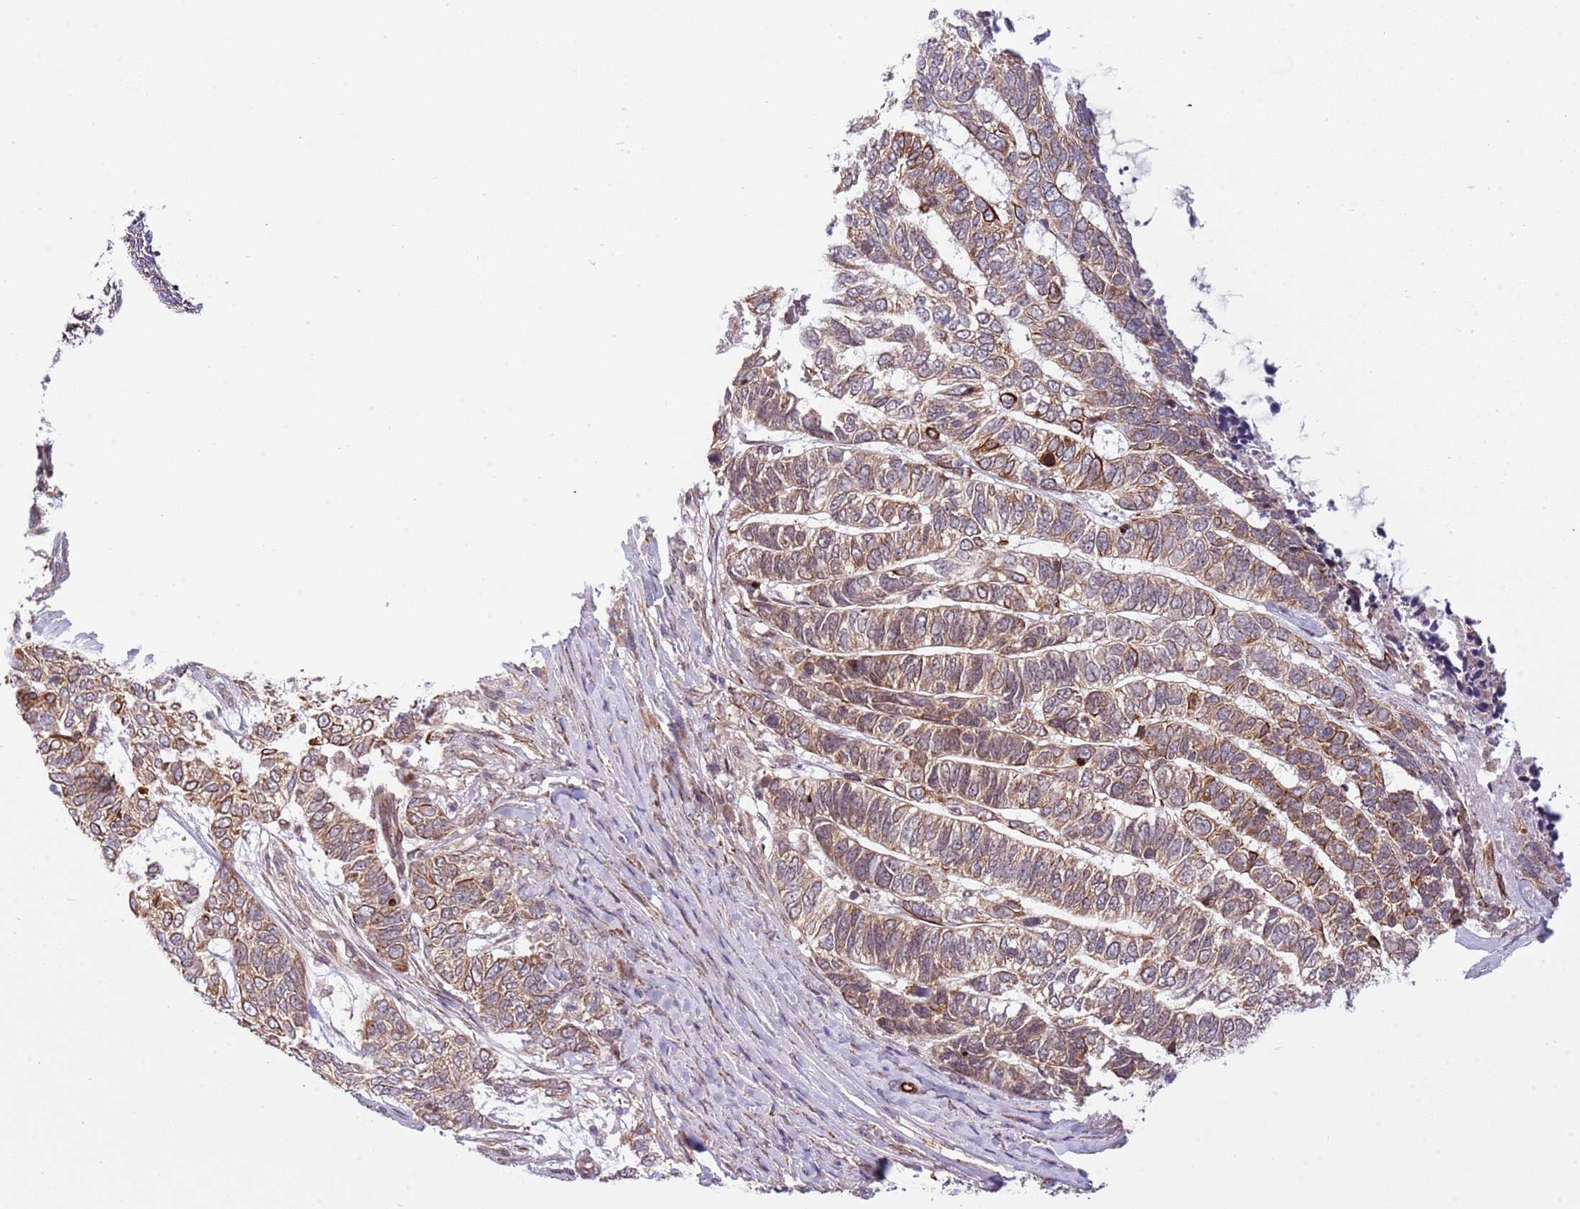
{"staining": {"intensity": "moderate", "quantity": ">75%", "location": "cytoplasmic/membranous"}, "tissue": "skin cancer", "cell_type": "Tumor cells", "image_type": "cancer", "snomed": [{"axis": "morphology", "description": "Basal cell carcinoma"}, {"axis": "topography", "description": "Skin"}], "caption": "This photomicrograph exhibits immunohistochemistry (IHC) staining of human skin basal cell carcinoma, with medium moderate cytoplasmic/membranous staining in about >75% of tumor cells.", "gene": "CHD1", "patient": {"sex": "female", "age": 65}}